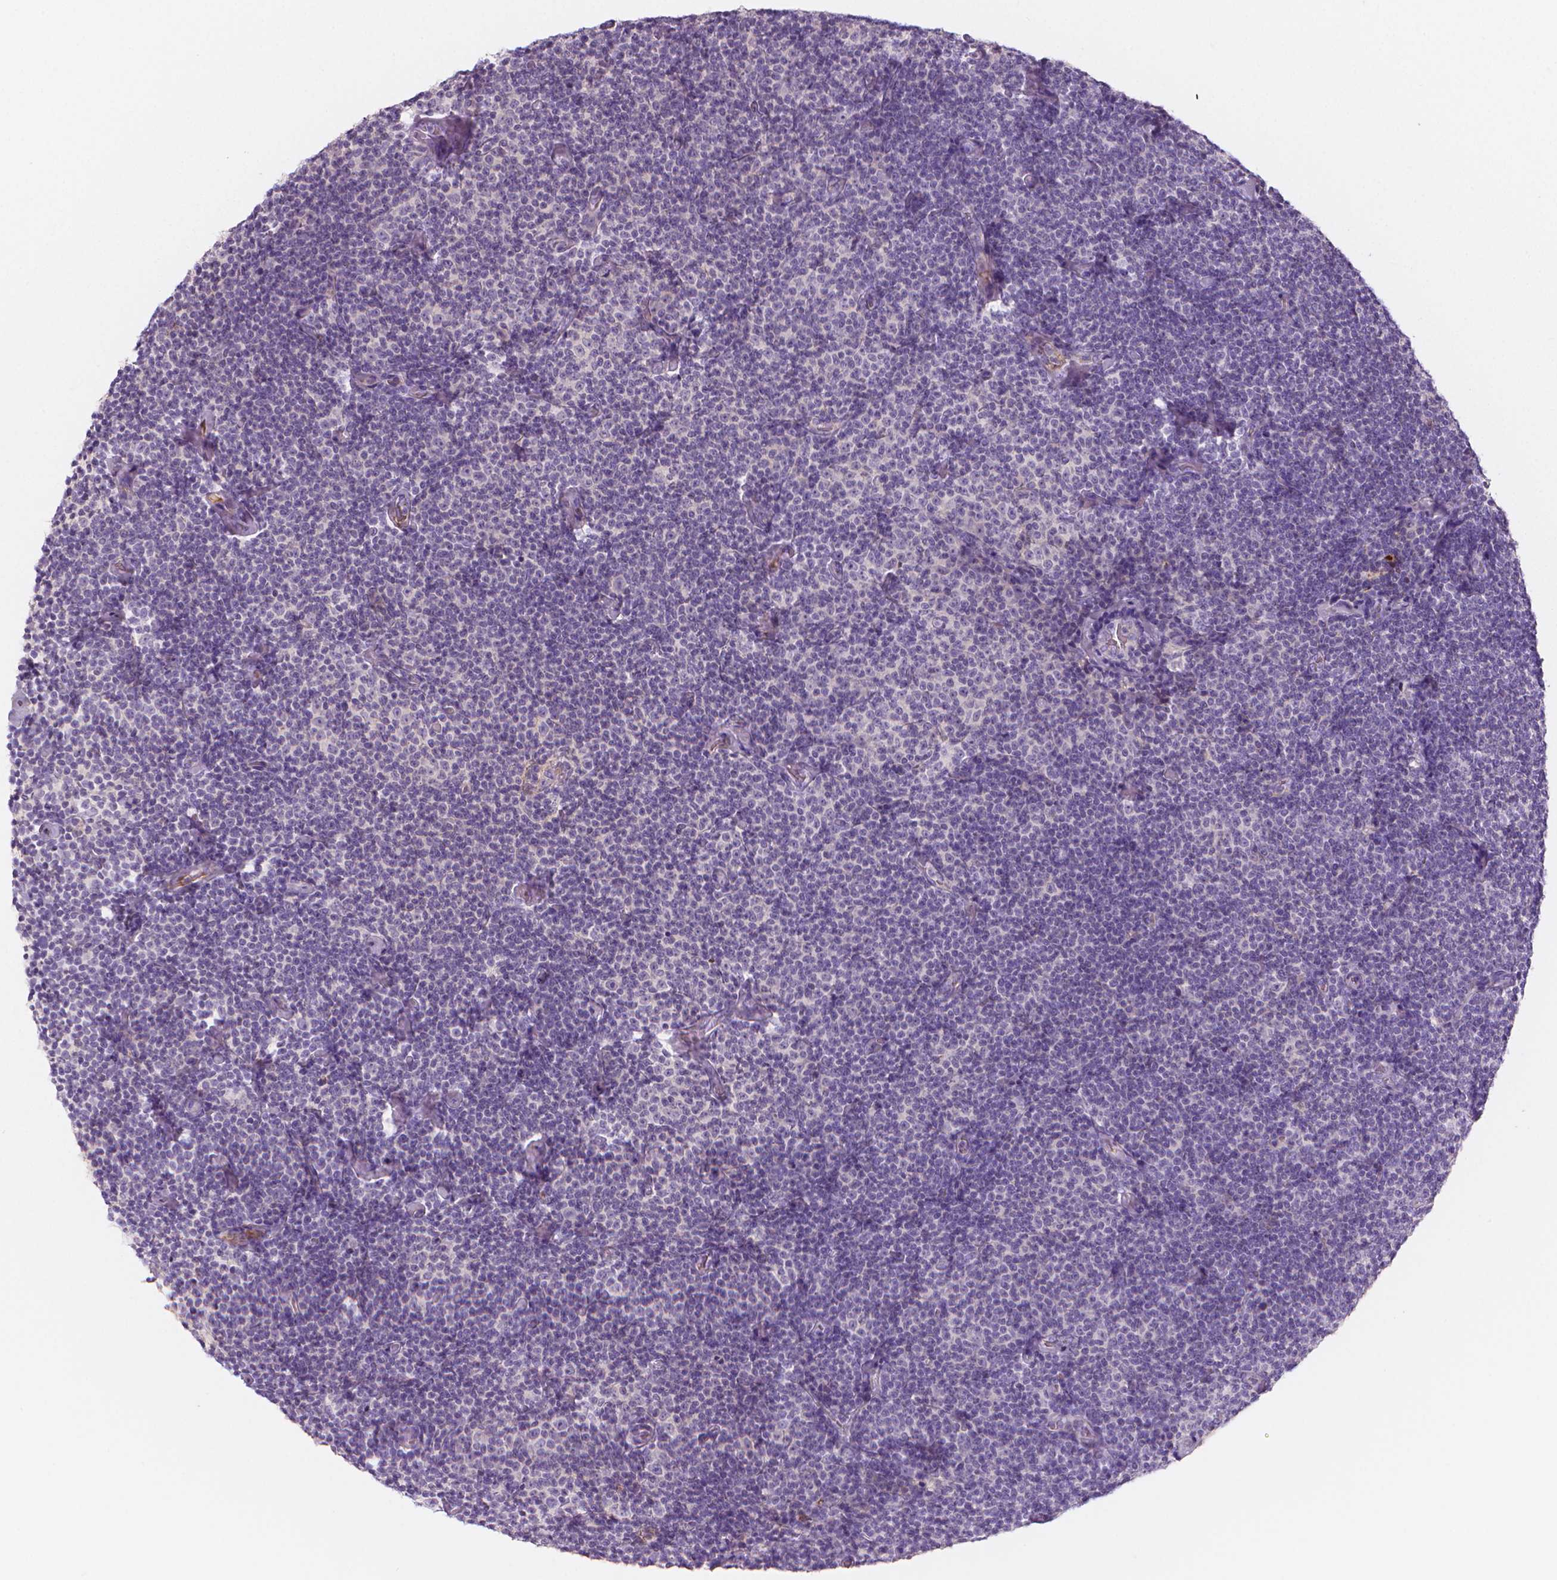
{"staining": {"intensity": "negative", "quantity": "none", "location": "none"}, "tissue": "lymphoma", "cell_type": "Tumor cells", "image_type": "cancer", "snomed": [{"axis": "morphology", "description": "Malignant lymphoma, non-Hodgkin's type, Low grade"}, {"axis": "topography", "description": "Lymph node"}], "caption": "This is an immunohistochemistry image of human lymphoma. There is no expression in tumor cells.", "gene": "APOA4", "patient": {"sex": "male", "age": 81}}